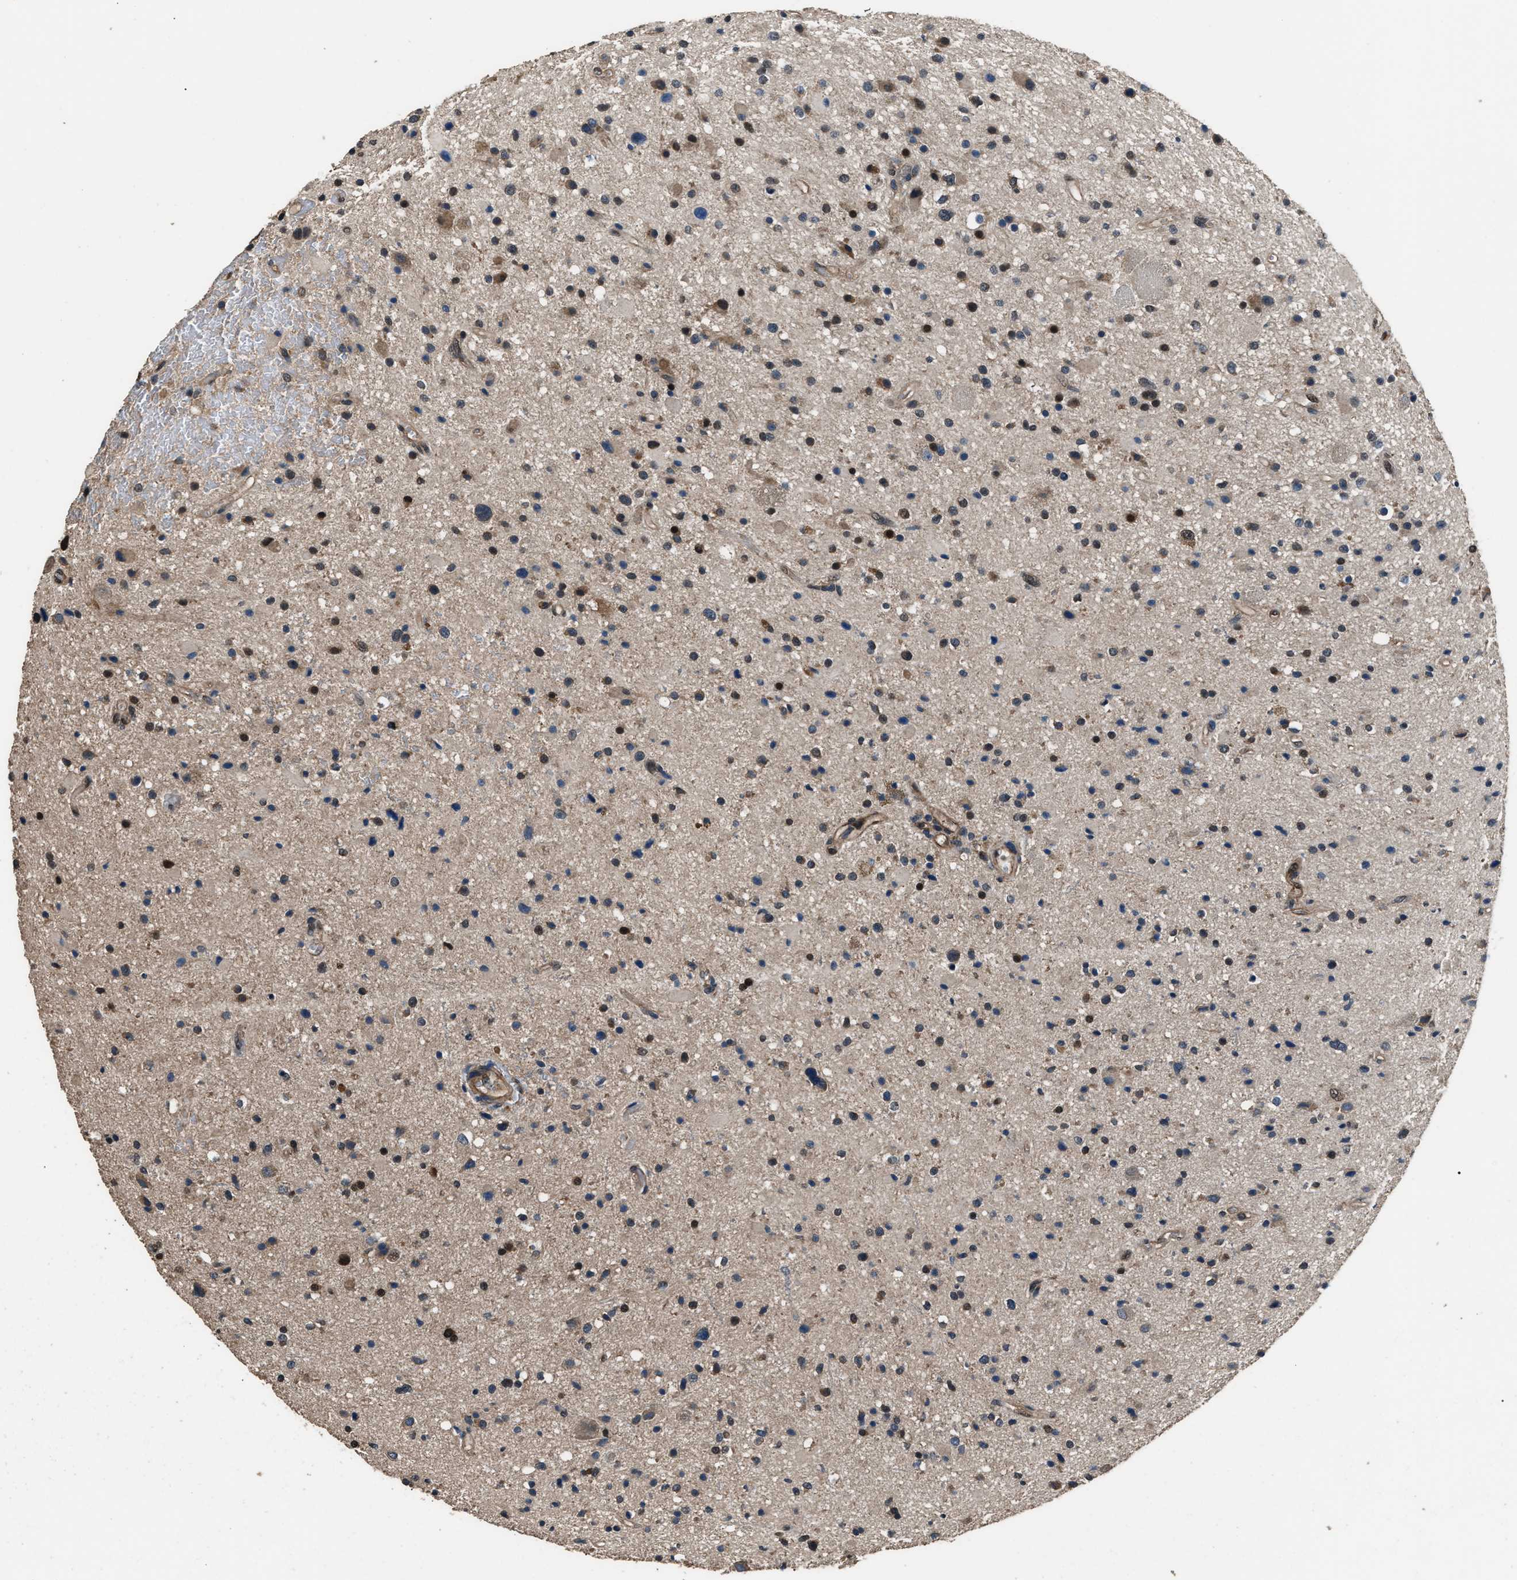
{"staining": {"intensity": "moderate", "quantity": "<25%", "location": "cytoplasmic/membranous,nuclear"}, "tissue": "glioma", "cell_type": "Tumor cells", "image_type": "cancer", "snomed": [{"axis": "morphology", "description": "Glioma, malignant, High grade"}, {"axis": "topography", "description": "Brain"}], "caption": "Human malignant glioma (high-grade) stained with a brown dye exhibits moderate cytoplasmic/membranous and nuclear positive staining in approximately <25% of tumor cells.", "gene": "DFFA", "patient": {"sex": "male", "age": 33}}